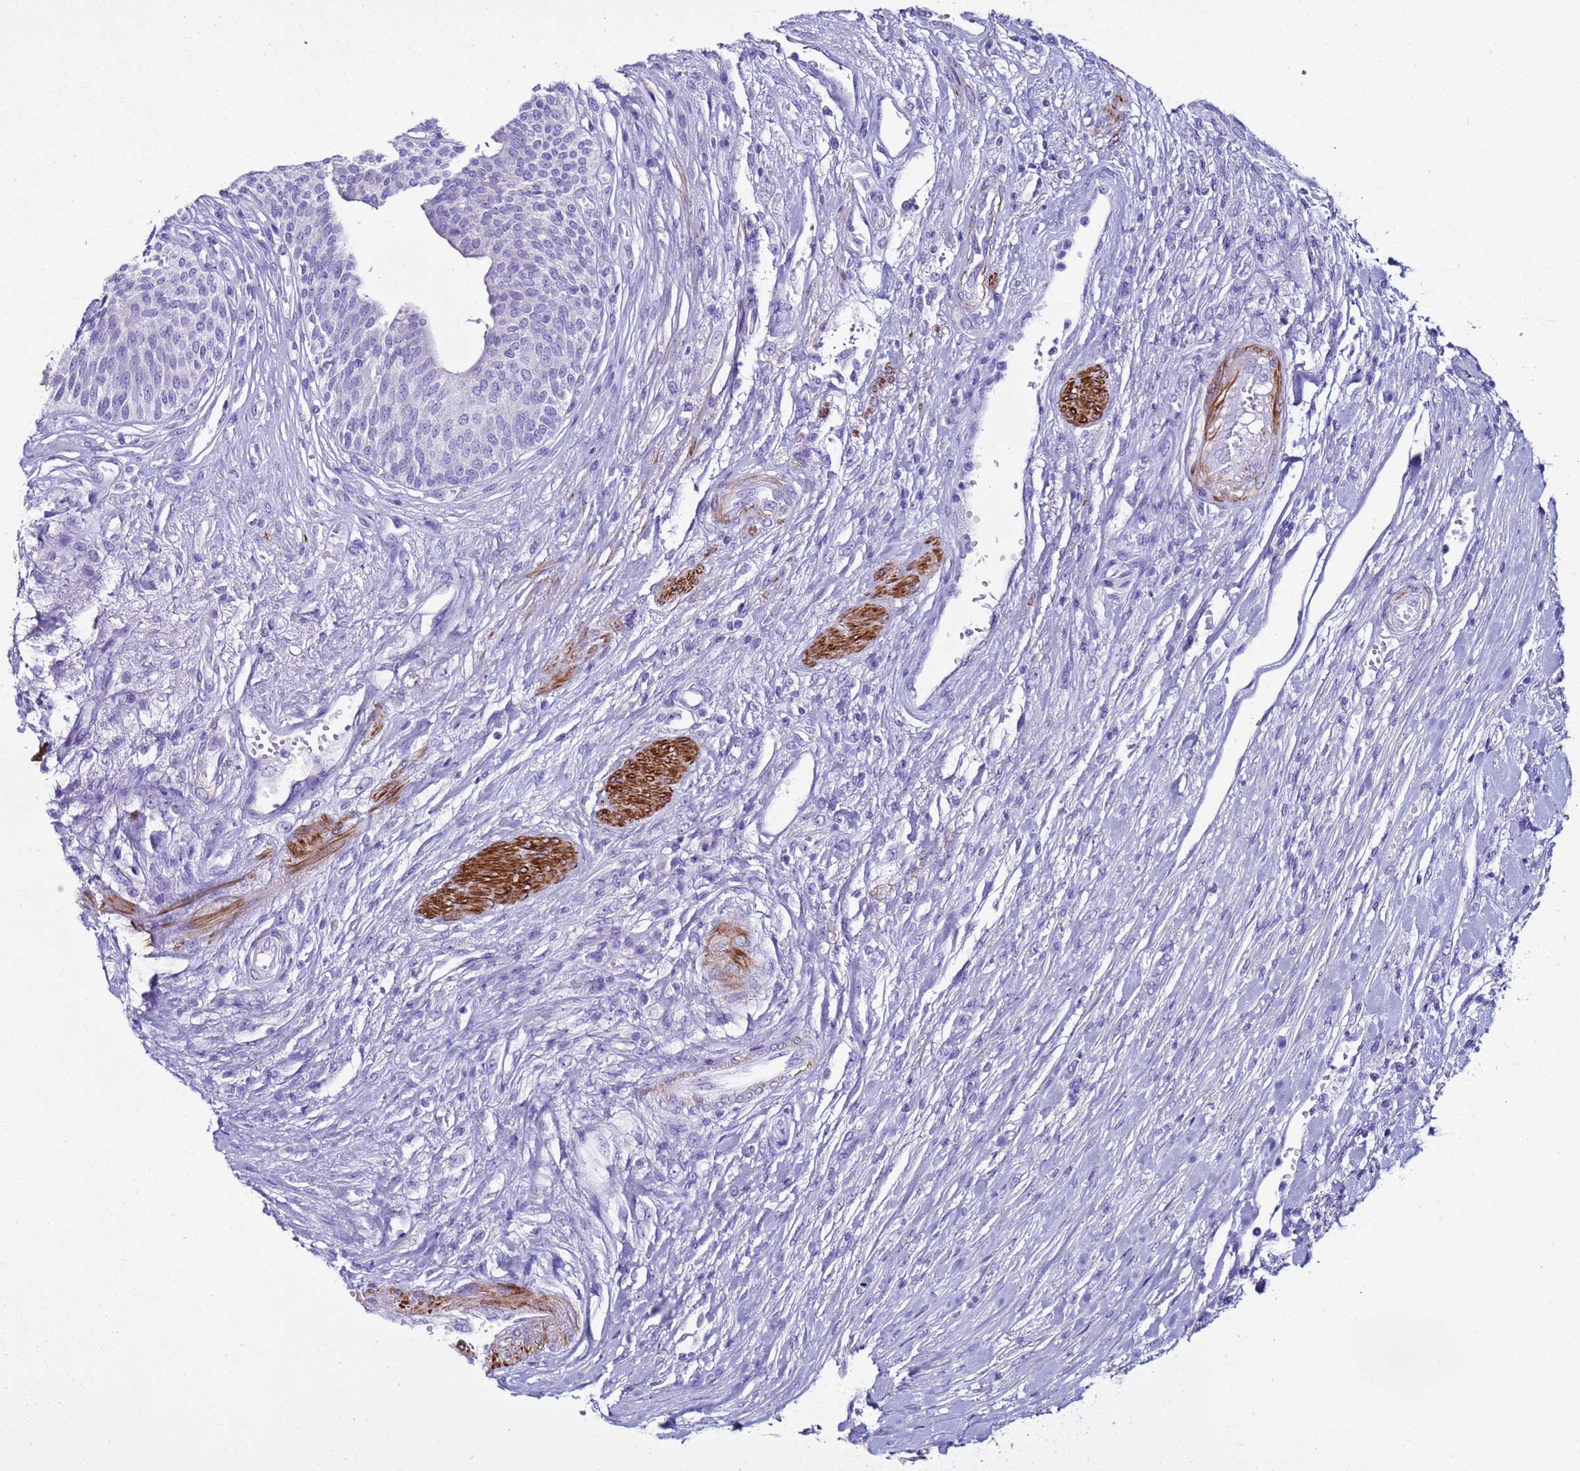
{"staining": {"intensity": "negative", "quantity": "none", "location": "none"}, "tissue": "urothelial cancer", "cell_type": "Tumor cells", "image_type": "cancer", "snomed": [{"axis": "morphology", "description": "Urothelial carcinoma, High grade"}, {"axis": "topography", "description": "Urinary bladder"}], "caption": "A high-resolution micrograph shows IHC staining of high-grade urothelial carcinoma, which exhibits no significant expression in tumor cells.", "gene": "LCMT1", "patient": {"sex": "female", "age": 79}}